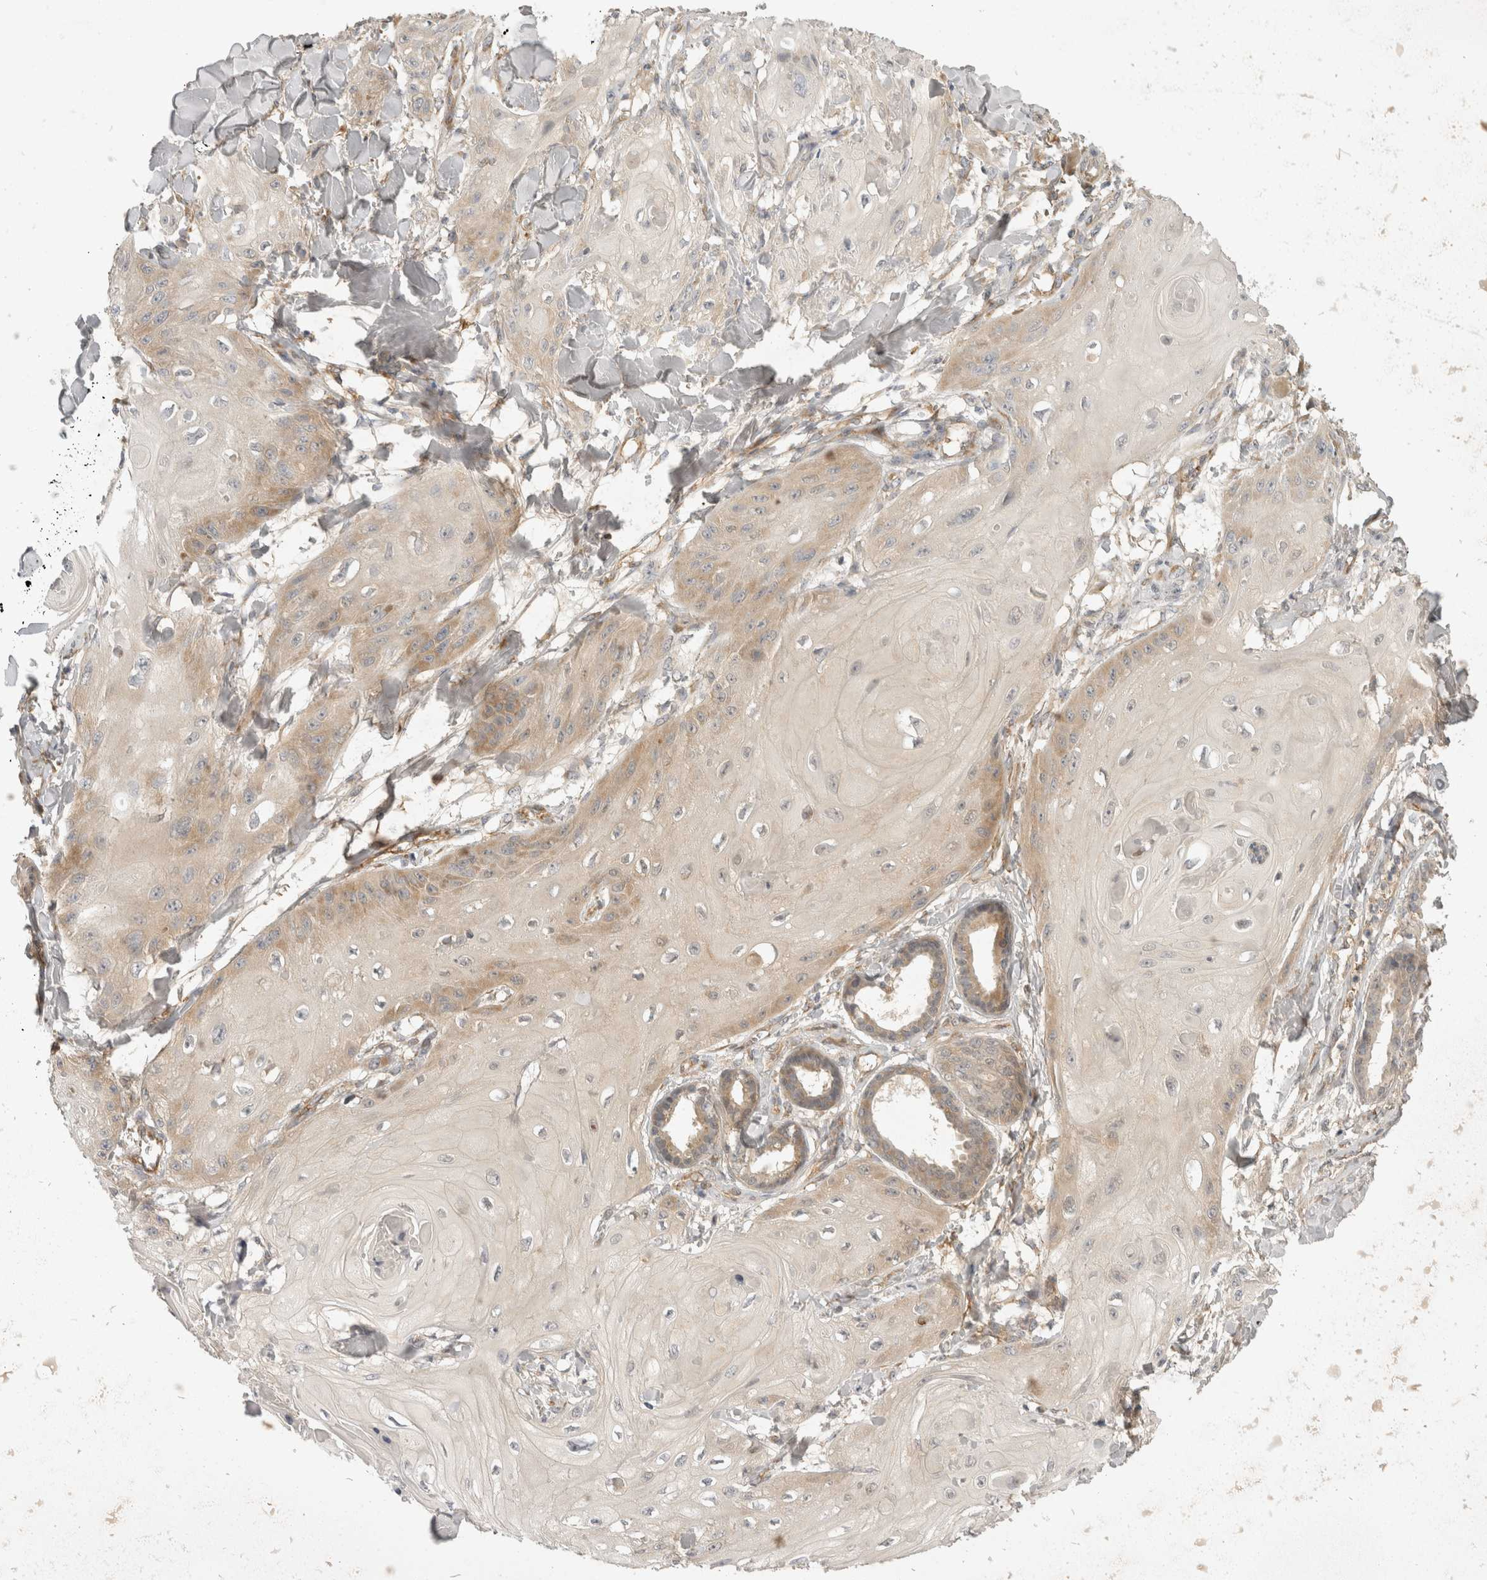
{"staining": {"intensity": "weak", "quantity": "<25%", "location": "cytoplasmic/membranous"}, "tissue": "skin cancer", "cell_type": "Tumor cells", "image_type": "cancer", "snomed": [{"axis": "morphology", "description": "Squamous cell carcinoma, NOS"}, {"axis": "topography", "description": "Skin"}], "caption": "A photomicrograph of human squamous cell carcinoma (skin) is negative for staining in tumor cells.", "gene": "EIF4G3", "patient": {"sex": "male", "age": 74}}